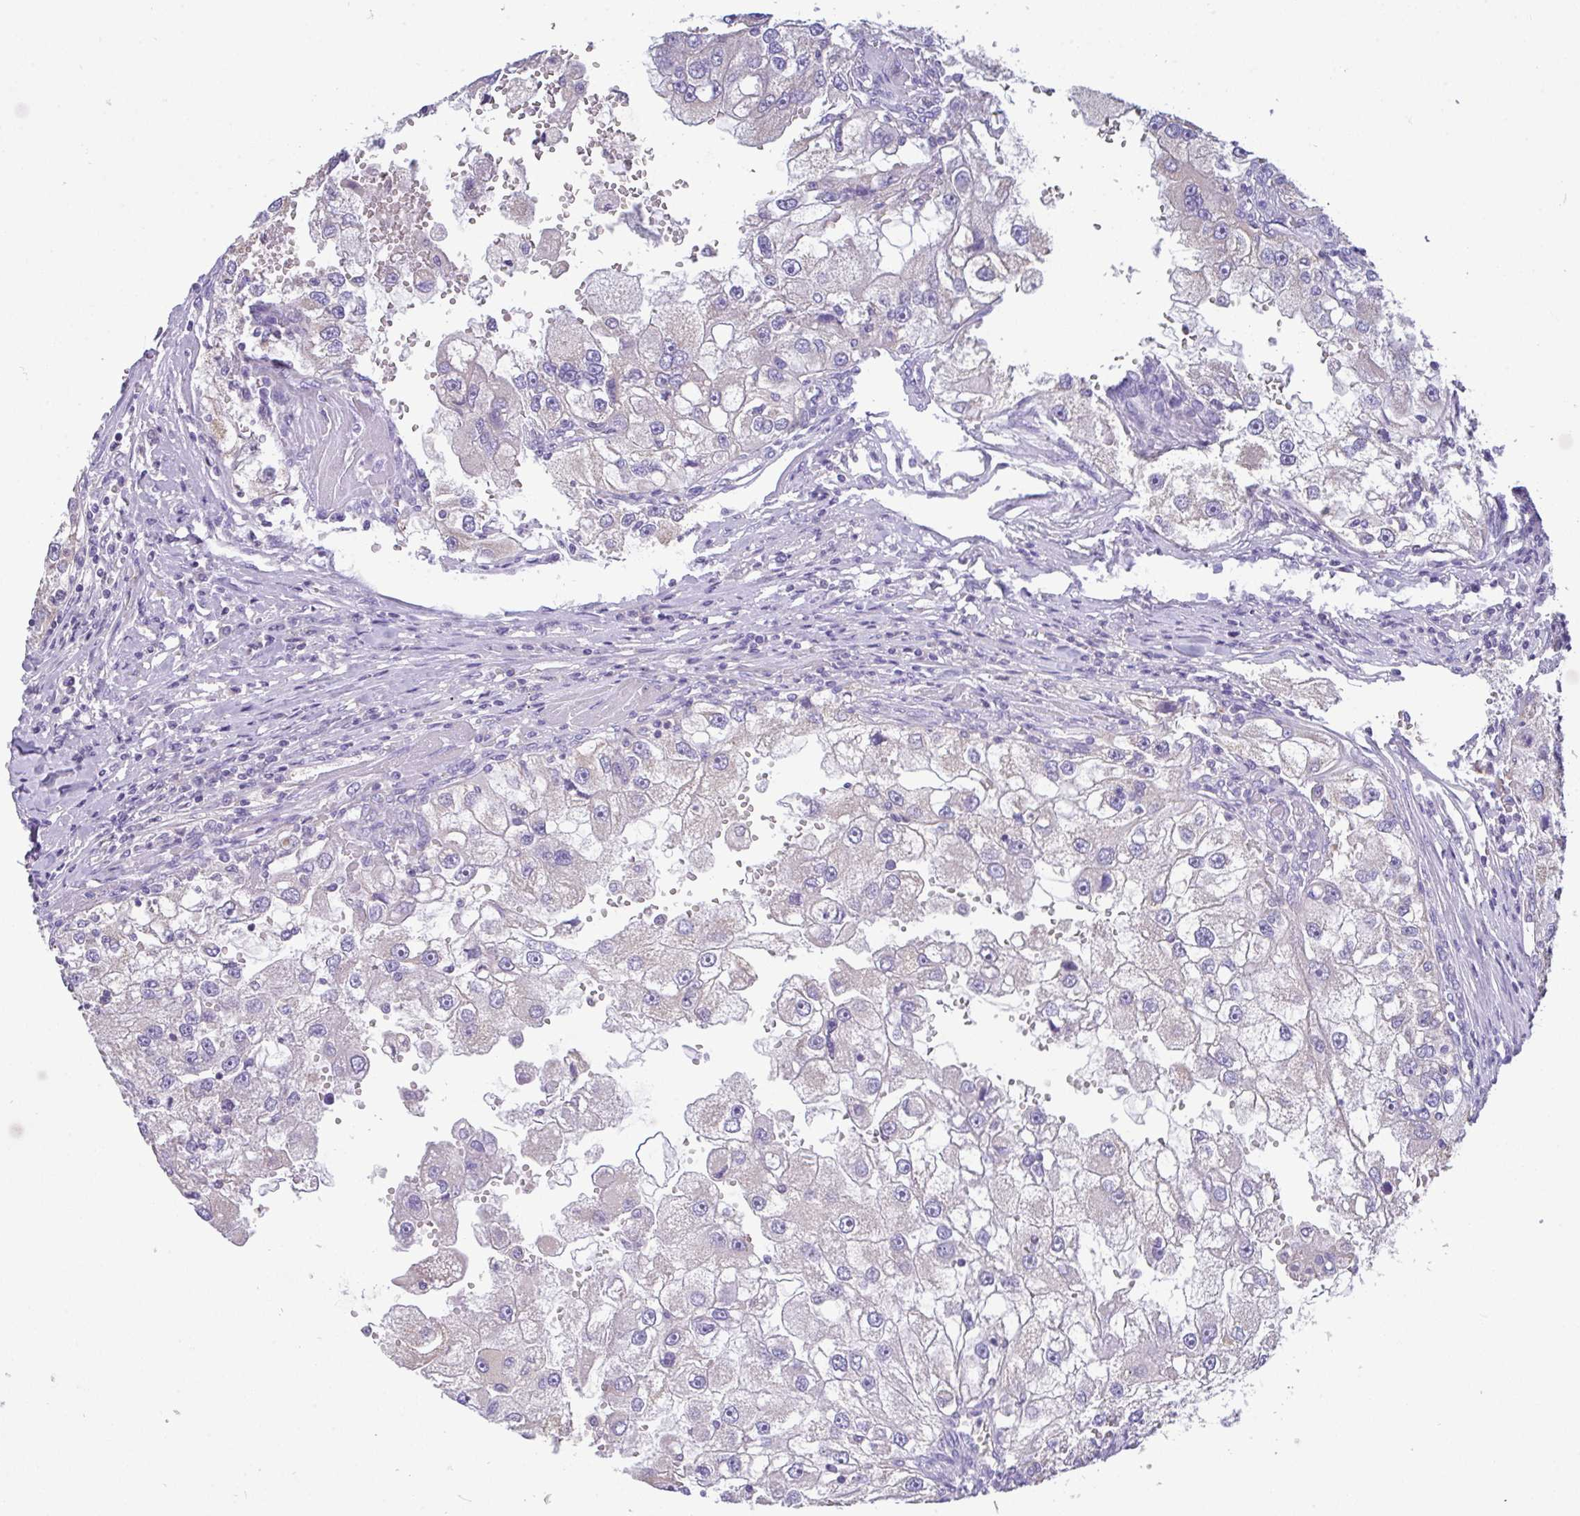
{"staining": {"intensity": "negative", "quantity": "none", "location": "none"}, "tissue": "renal cancer", "cell_type": "Tumor cells", "image_type": "cancer", "snomed": [{"axis": "morphology", "description": "Adenocarcinoma, NOS"}, {"axis": "topography", "description": "Kidney"}], "caption": "Tumor cells are negative for brown protein staining in adenocarcinoma (renal).", "gene": "CA10", "patient": {"sex": "male", "age": 63}}